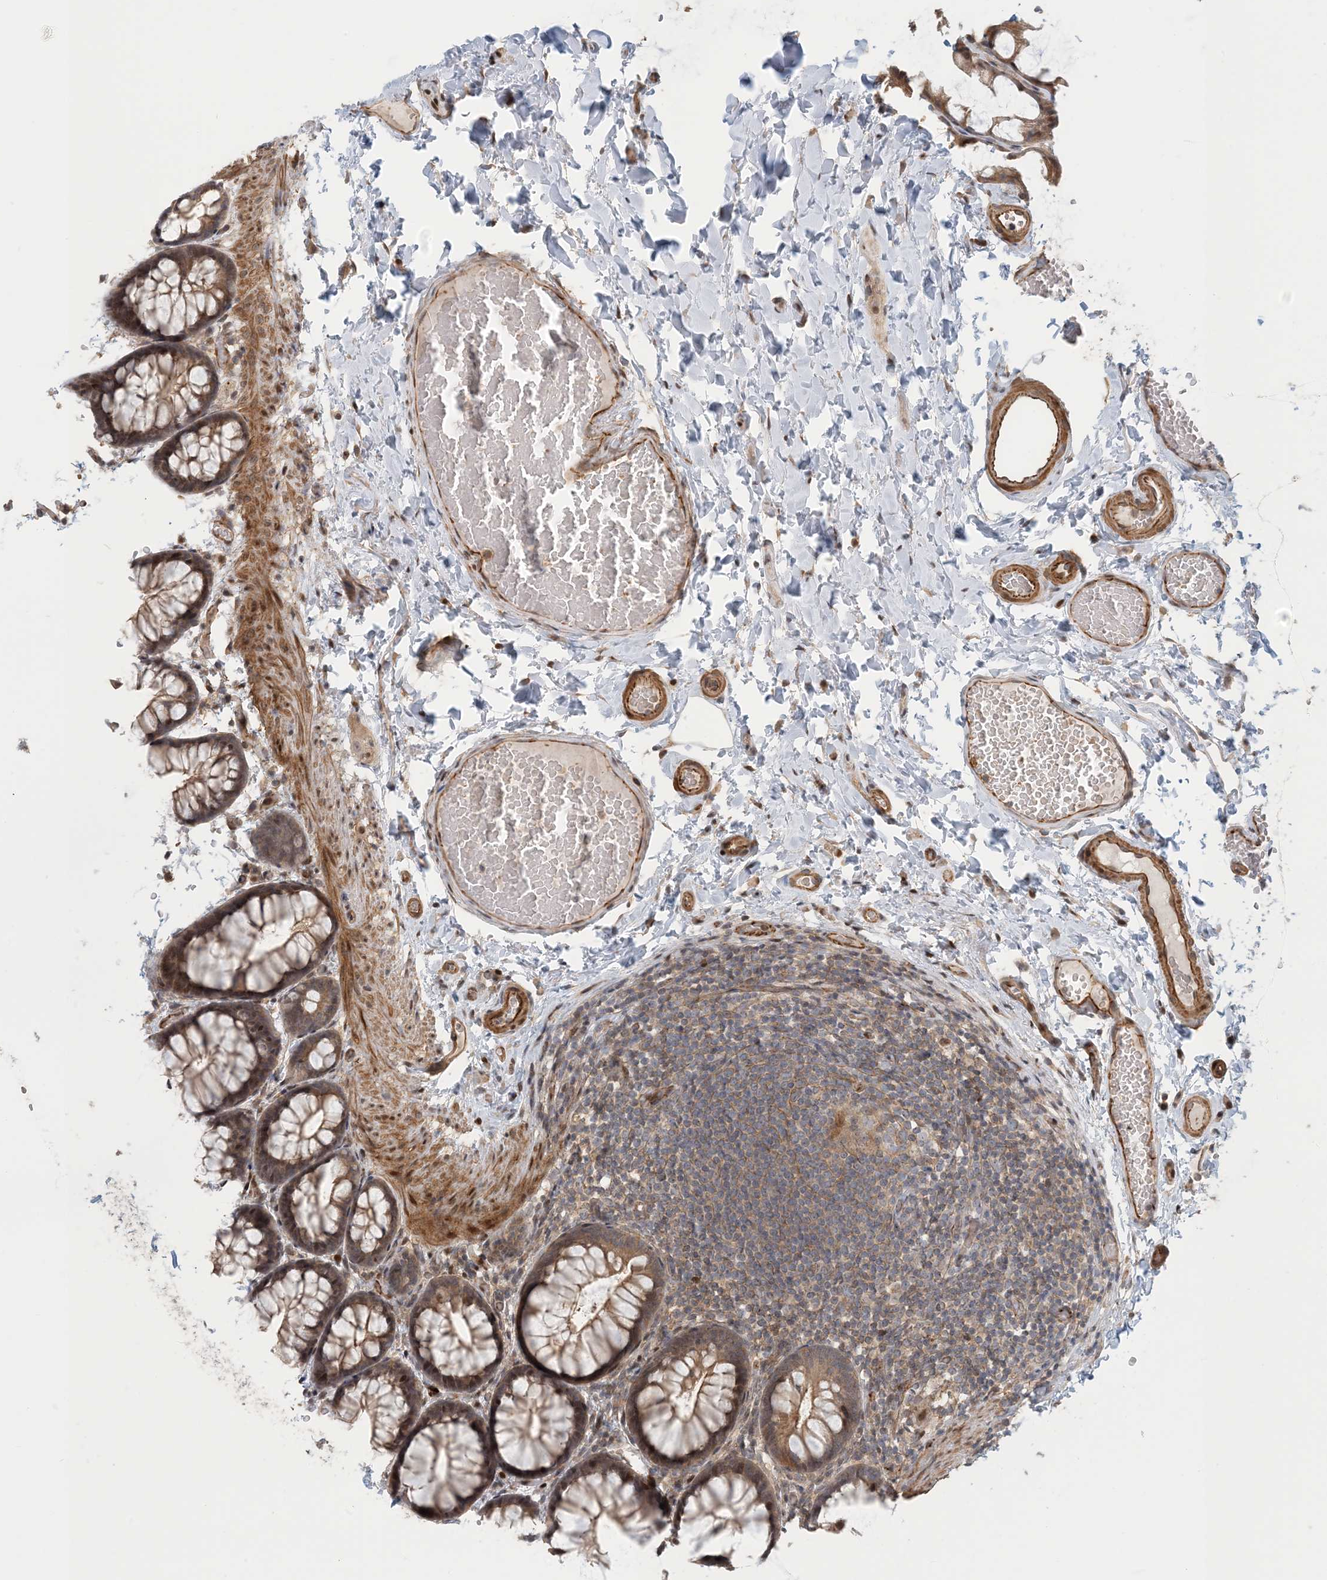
{"staining": {"intensity": "strong", "quantity": ">75%", "location": "cytoplasmic/membranous"}, "tissue": "colon", "cell_type": "Endothelial cells", "image_type": "normal", "snomed": [{"axis": "morphology", "description": "Normal tissue, NOS"}, {"axis": "topography", "description": "Colon"}], "caption": "Approximately >75% of endothelial cells in benign human colon exhibit strong cytoplasmic/membranous protein positivity as visualized by brown immunohistochemical staining.", "gene": "MAPKBP1", "patient": {"sex": "male", "age": 47}}